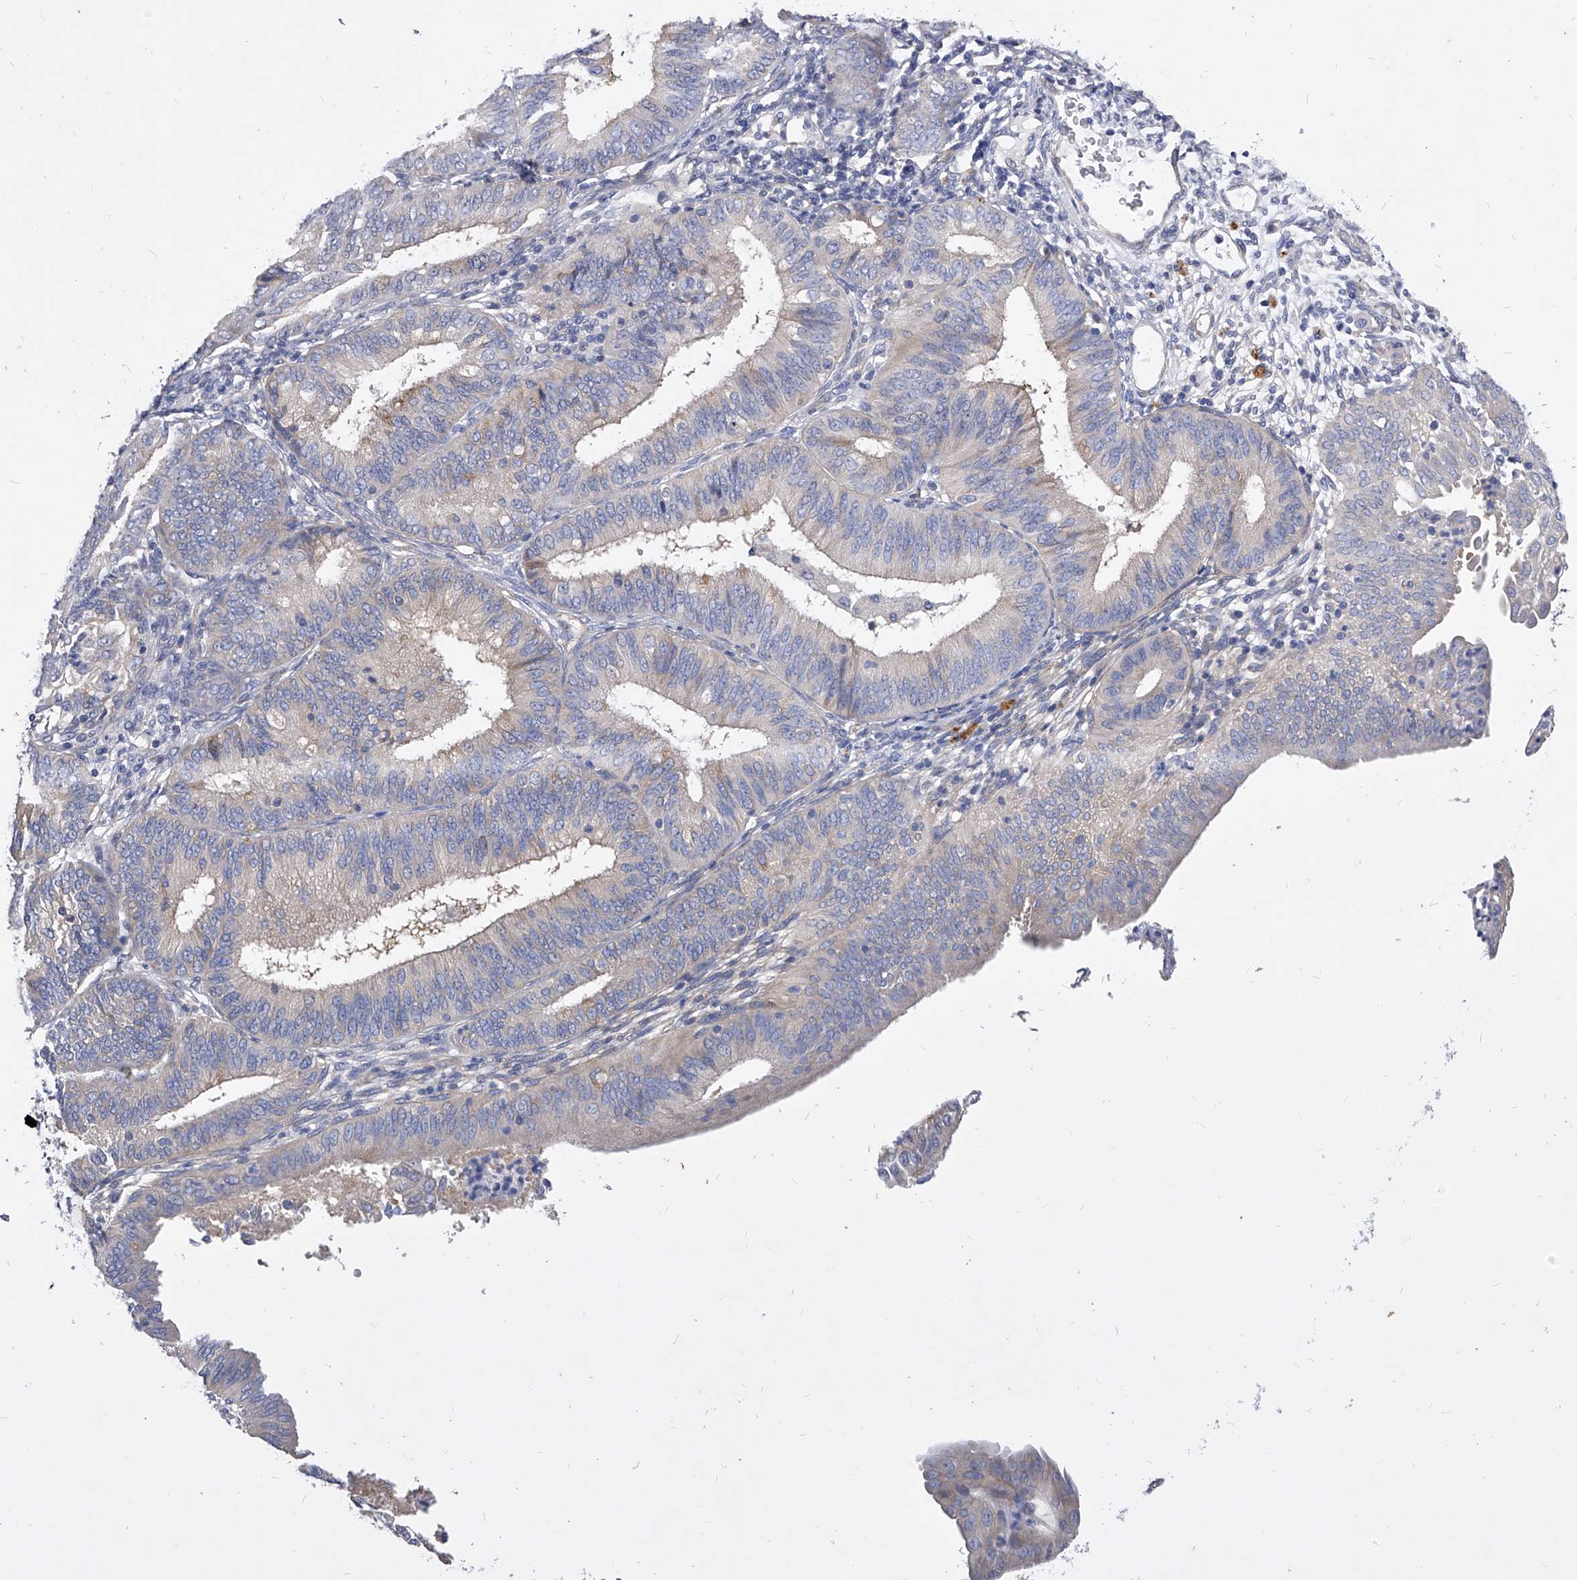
{"staining": {"intensity": "weak", "quantity": "<25%", "location": "cytoplasmic/membranous"}, "tissue": "endometrial cancer", "cell_type": "Tumor cells", "image_type": "cancer", "snomed": [{"axis": "morphology", "description": "Adenocarcinoma, NOS"}, {"axis": "topography", "description": "Endometrium"}], "caption": "Endometrial adenocarcinoma was stained to show a protein in brown. There is no significant staining in tumor cells.", "gene": "PPP5C", "patient": {"sex": "female", "age": 51}}